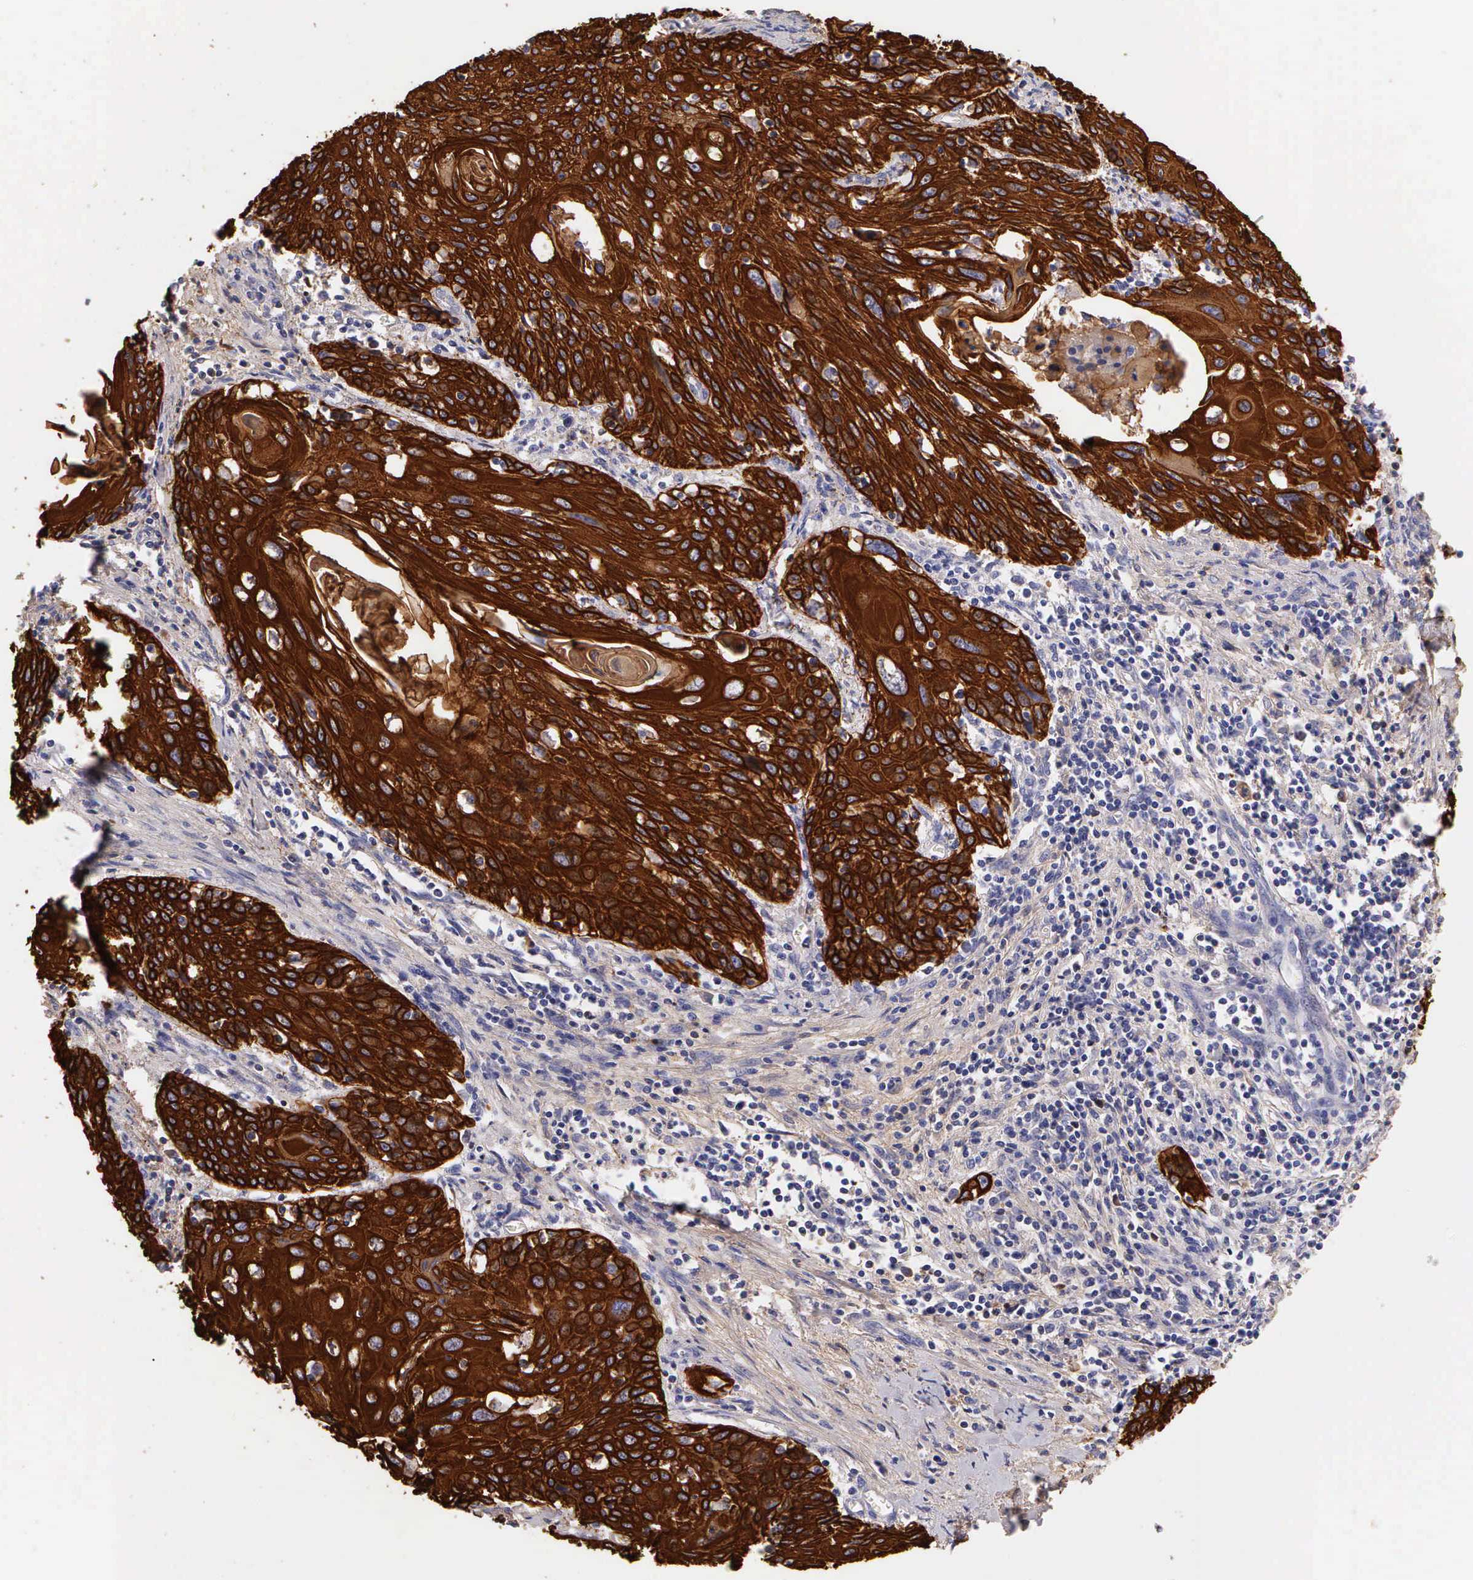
{"staining": {"intensity": "strong", "quantity": ">75%", "location": "cytoplasmic/membranous"}, "tissue": "cervical cancer", "cell_type": "Tumor cells", "image_type": "cancer", "snomed": [{"axis": "morphology", "description": "Squamous cell carcinoma, NOS"}, {"axis": "topography", "description": "Cervix"}], "caption": "The image shows staining of cervical cancer, revealing strong cytoplasmic/membranous protein expression (brown color) within tumor cells.", "gene": "KRT17", "patient": {"sex": "female", "age": 54}}